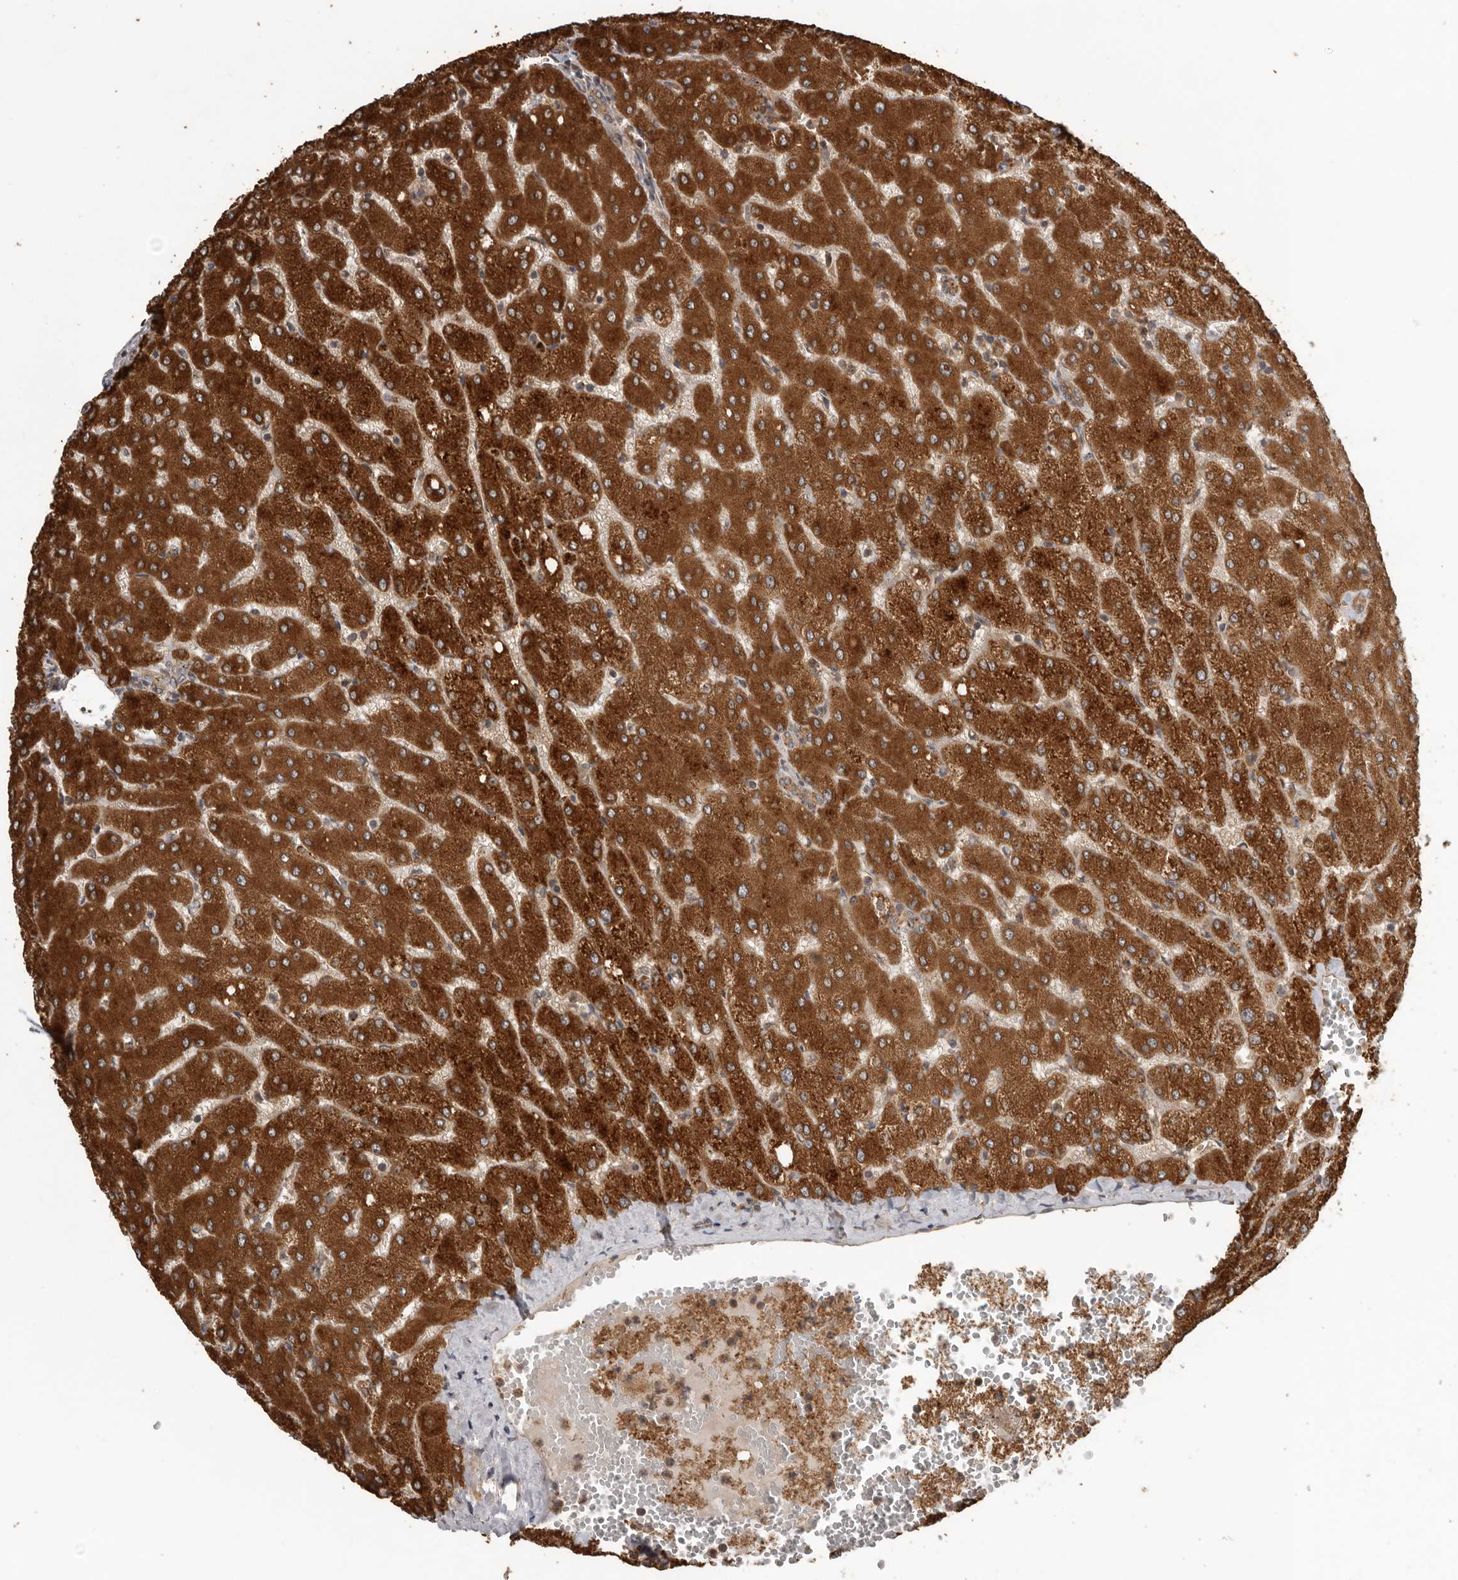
{"staining": {"intensity": "strong", "quantity": "25%-75%", "location": "cytoplasmic/membranous"}, "tissue": "liver", "cell_type": "Cholangiocytes", "image_type": "normal", "snomed": [{"axis": "morphology", "description": "Normal tissue, NOS"}, {"axis": "topography", "description": "Liver"}], "caption": "Liver stained with a brown dye shows strong cytoplasmic/membranous positive positivity in approximately 25%-75% of cholangiocytes.", "gene": "CEP350", "patient": {"sex": "female", "age": 54}}